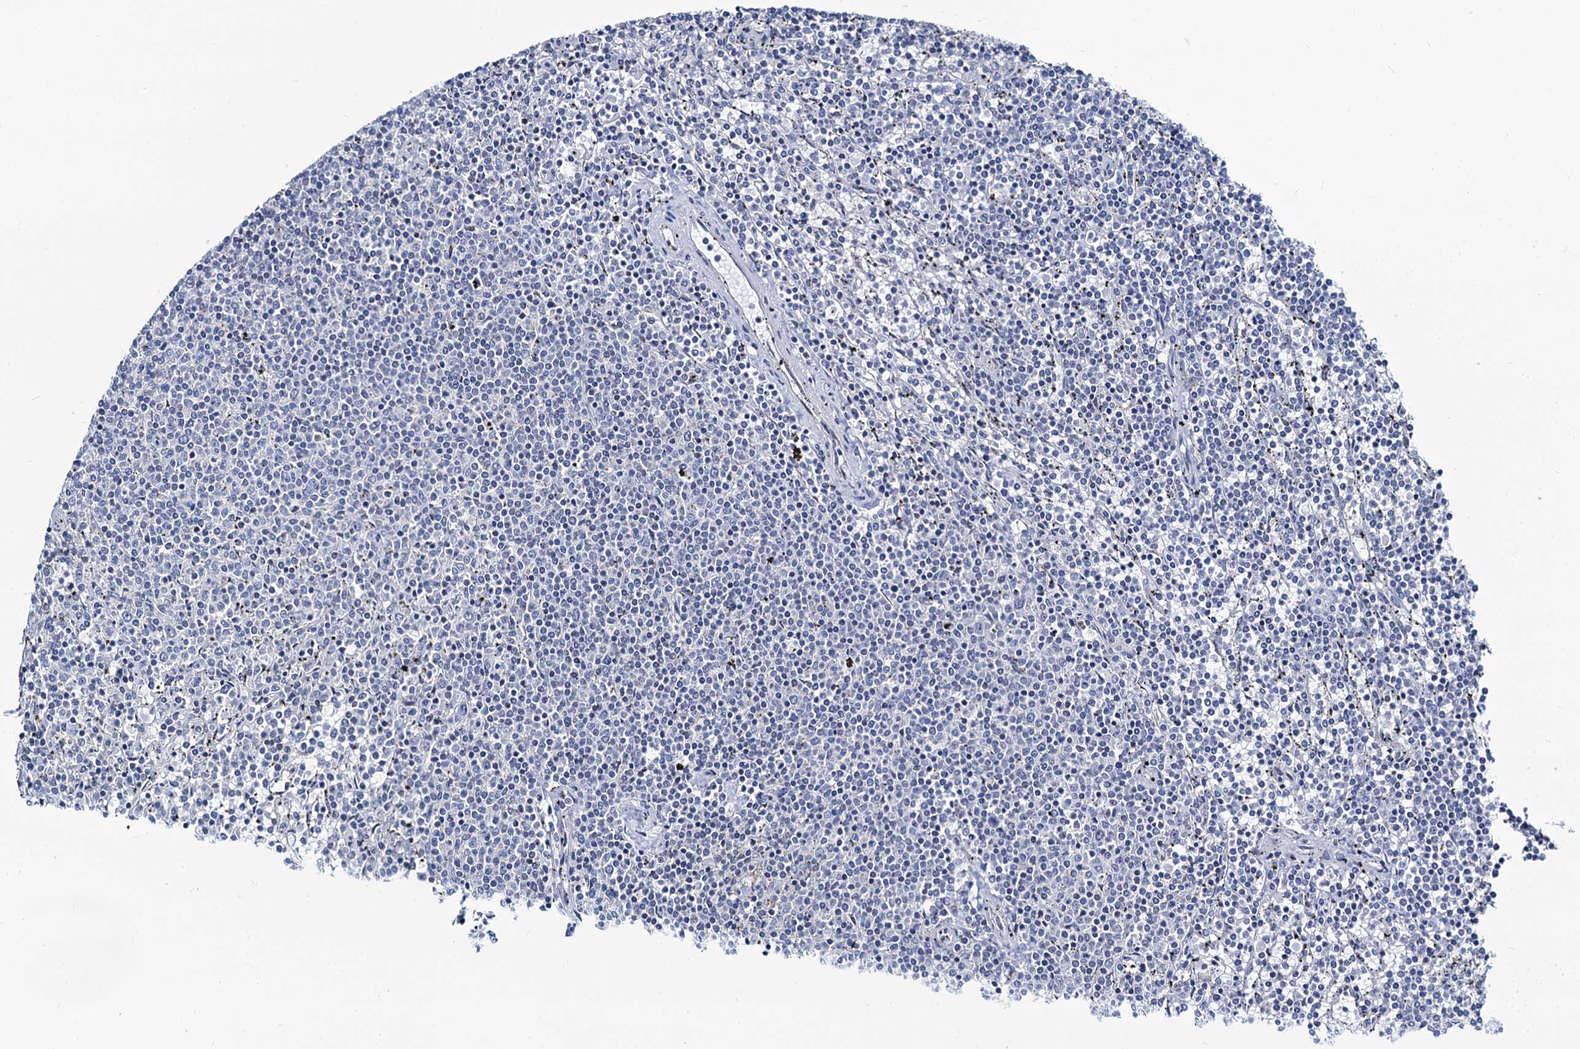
{"staining": {"intensity": "negative", "quantity": "none", "location": "none"}, "tissue": "lymphoma", "cell_type": "Tumor cells", "image_type": "cancer", "snomed": [{"axis": "morphology", "description": "Malignant lymphoma, non-Hodgkin's type, Low grade"}, {"axis": "topography", "description": "Spleen"}], "caption": "Lymphoma was stained to show a protein in brown. There is no significant staining in tumor cells.", "gene": "TOX3", "patient": {"sex": "female", "age": 50}}